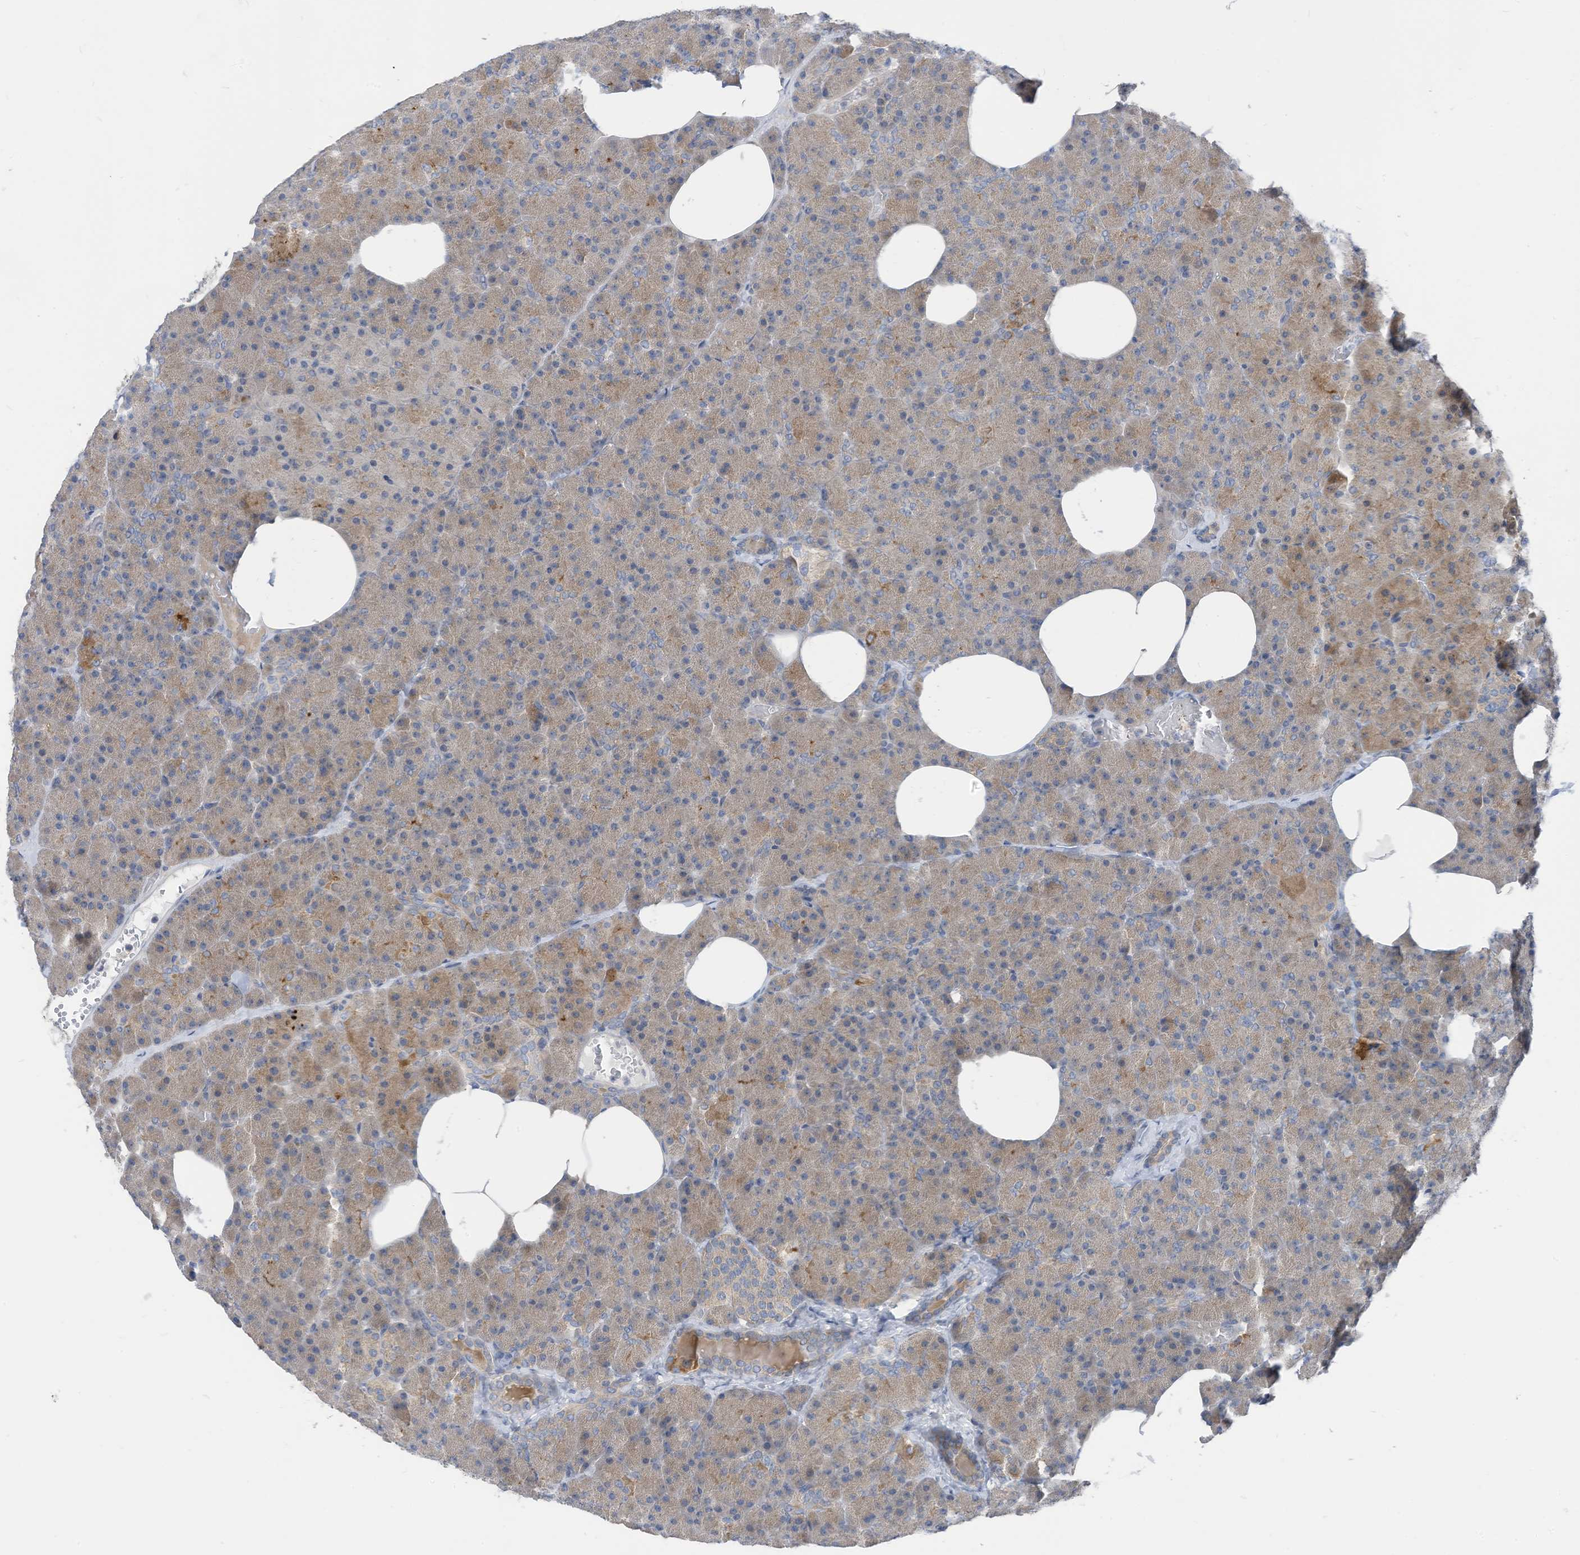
{"staining": {"intensity": "moderate", "quantity": "25%-75%", "location": "cytoplasmic/membranous"}, "tissue": "pancreas", "cell_type": "Exocrine glandular cells", "image_type": "normal", "snomed": [{"axis": "morphology", "description": "Normal tissue, NOS"}, {"axis": "morphology", "description": "Carcinoid, malignant, NOS"}, {"axis": "topography", "description": "Pancreas"}], "caption": "Exocrine glandular cells display medium levels of moderate cytoplasmic/membranous staining in approximately 25%-75% of cells in benign human pancreas.", "gene": "LDAH", "patient": {"sex": "female", "age": 35}}